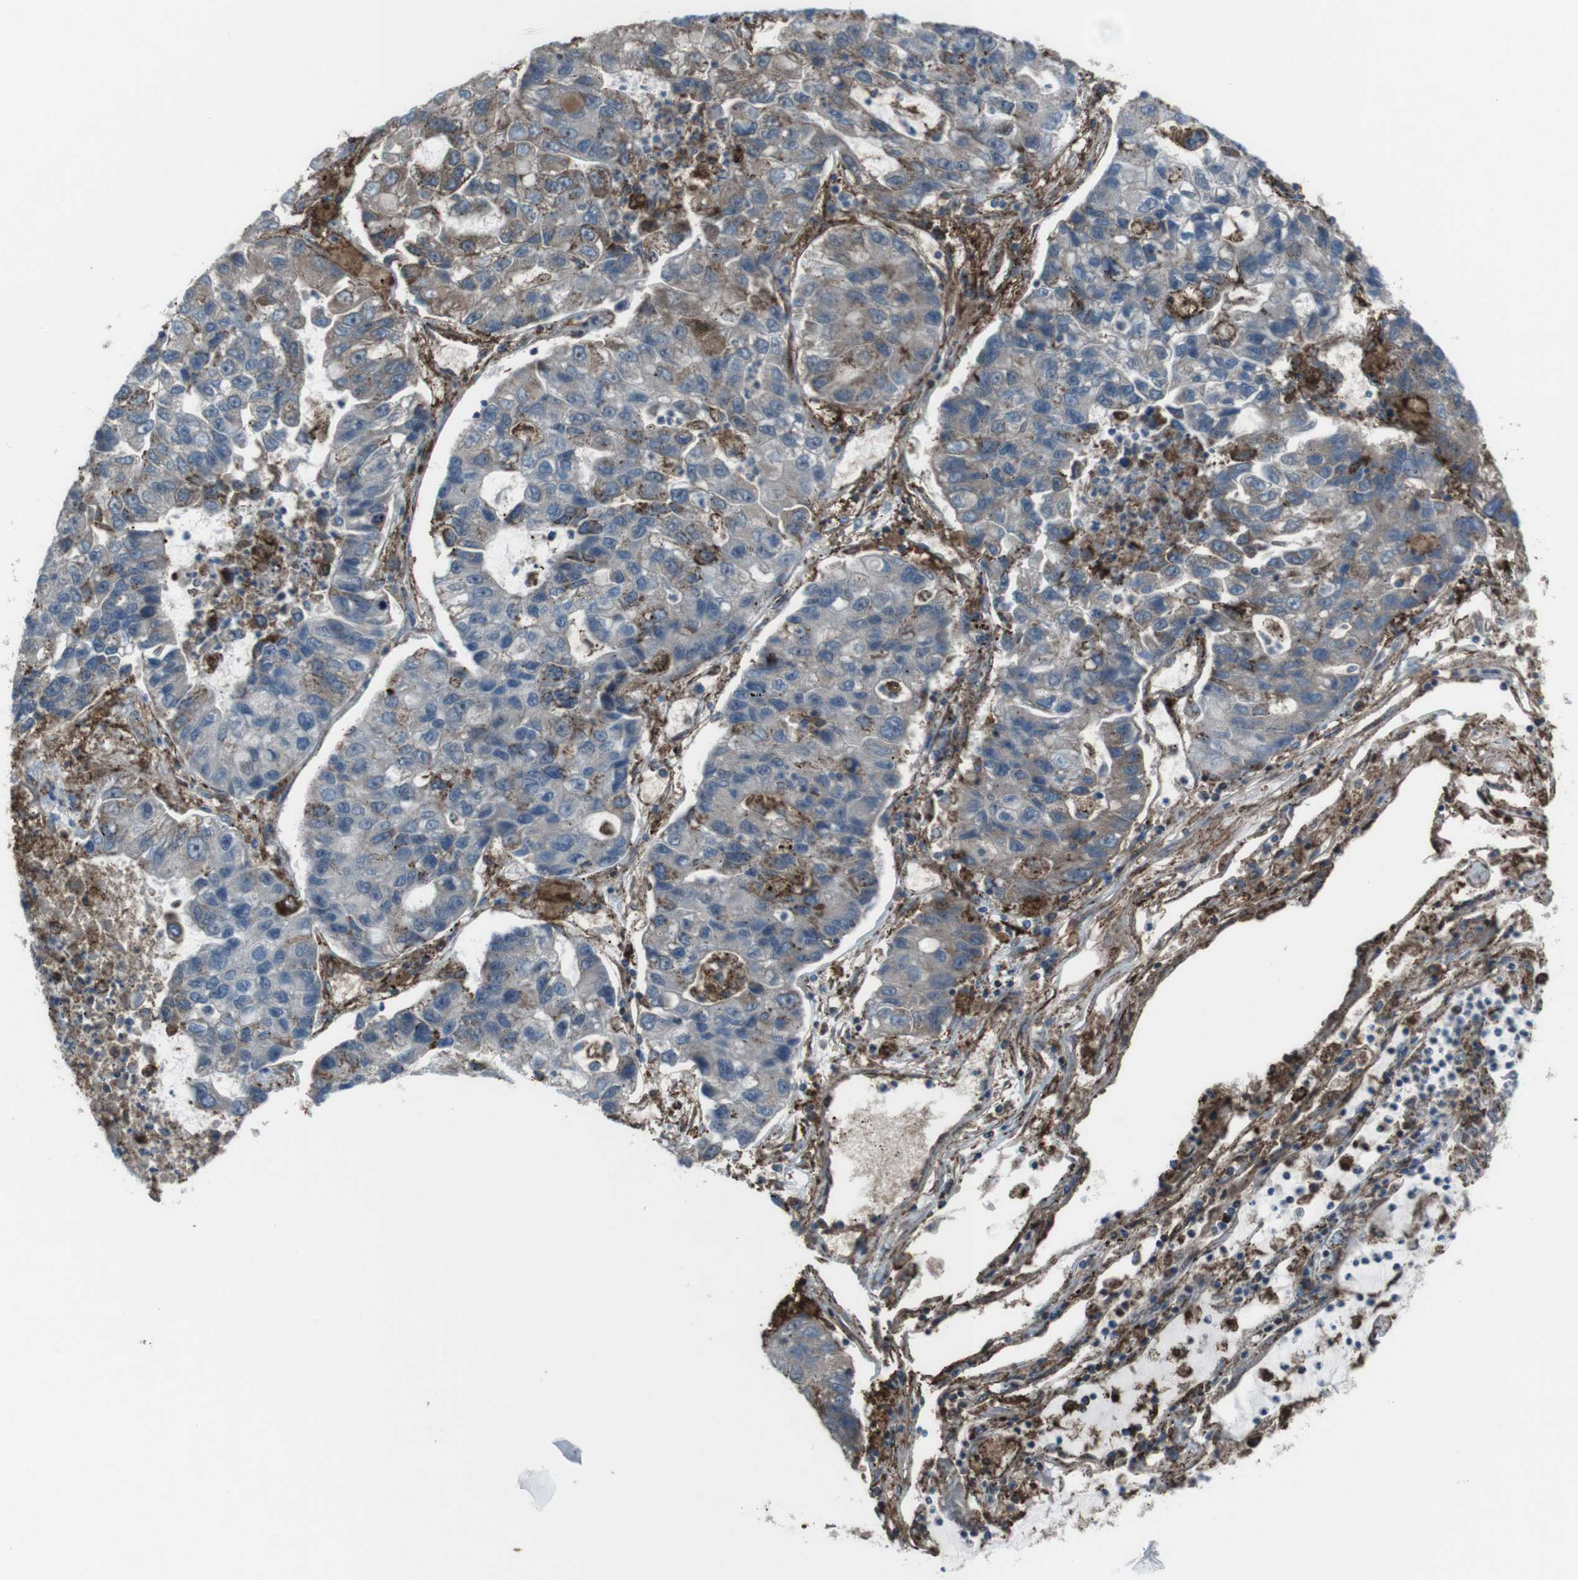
{"staining": {"intensity": "moderate", "quantity": "25%-75%", "location": "cytoplasmic/membranous"}, "tissue": "lung cancer", "cell_type": "Tumor cells", "image_type": "cancer", "snomed": [{"axis": "morphology", "description": "Adenocarcinoma, NOS"}, {"axis": "topography", "description": "Lung"}], "caption": "Adenocarcinoma (lung) was stained to show a protein in brown. There is medium levels of moderate cytoplasmic/membranous staining in about 25%-75% of tumor cells.", "gene": "GDF10", "patient": {"sex": "female", "age": 51}}